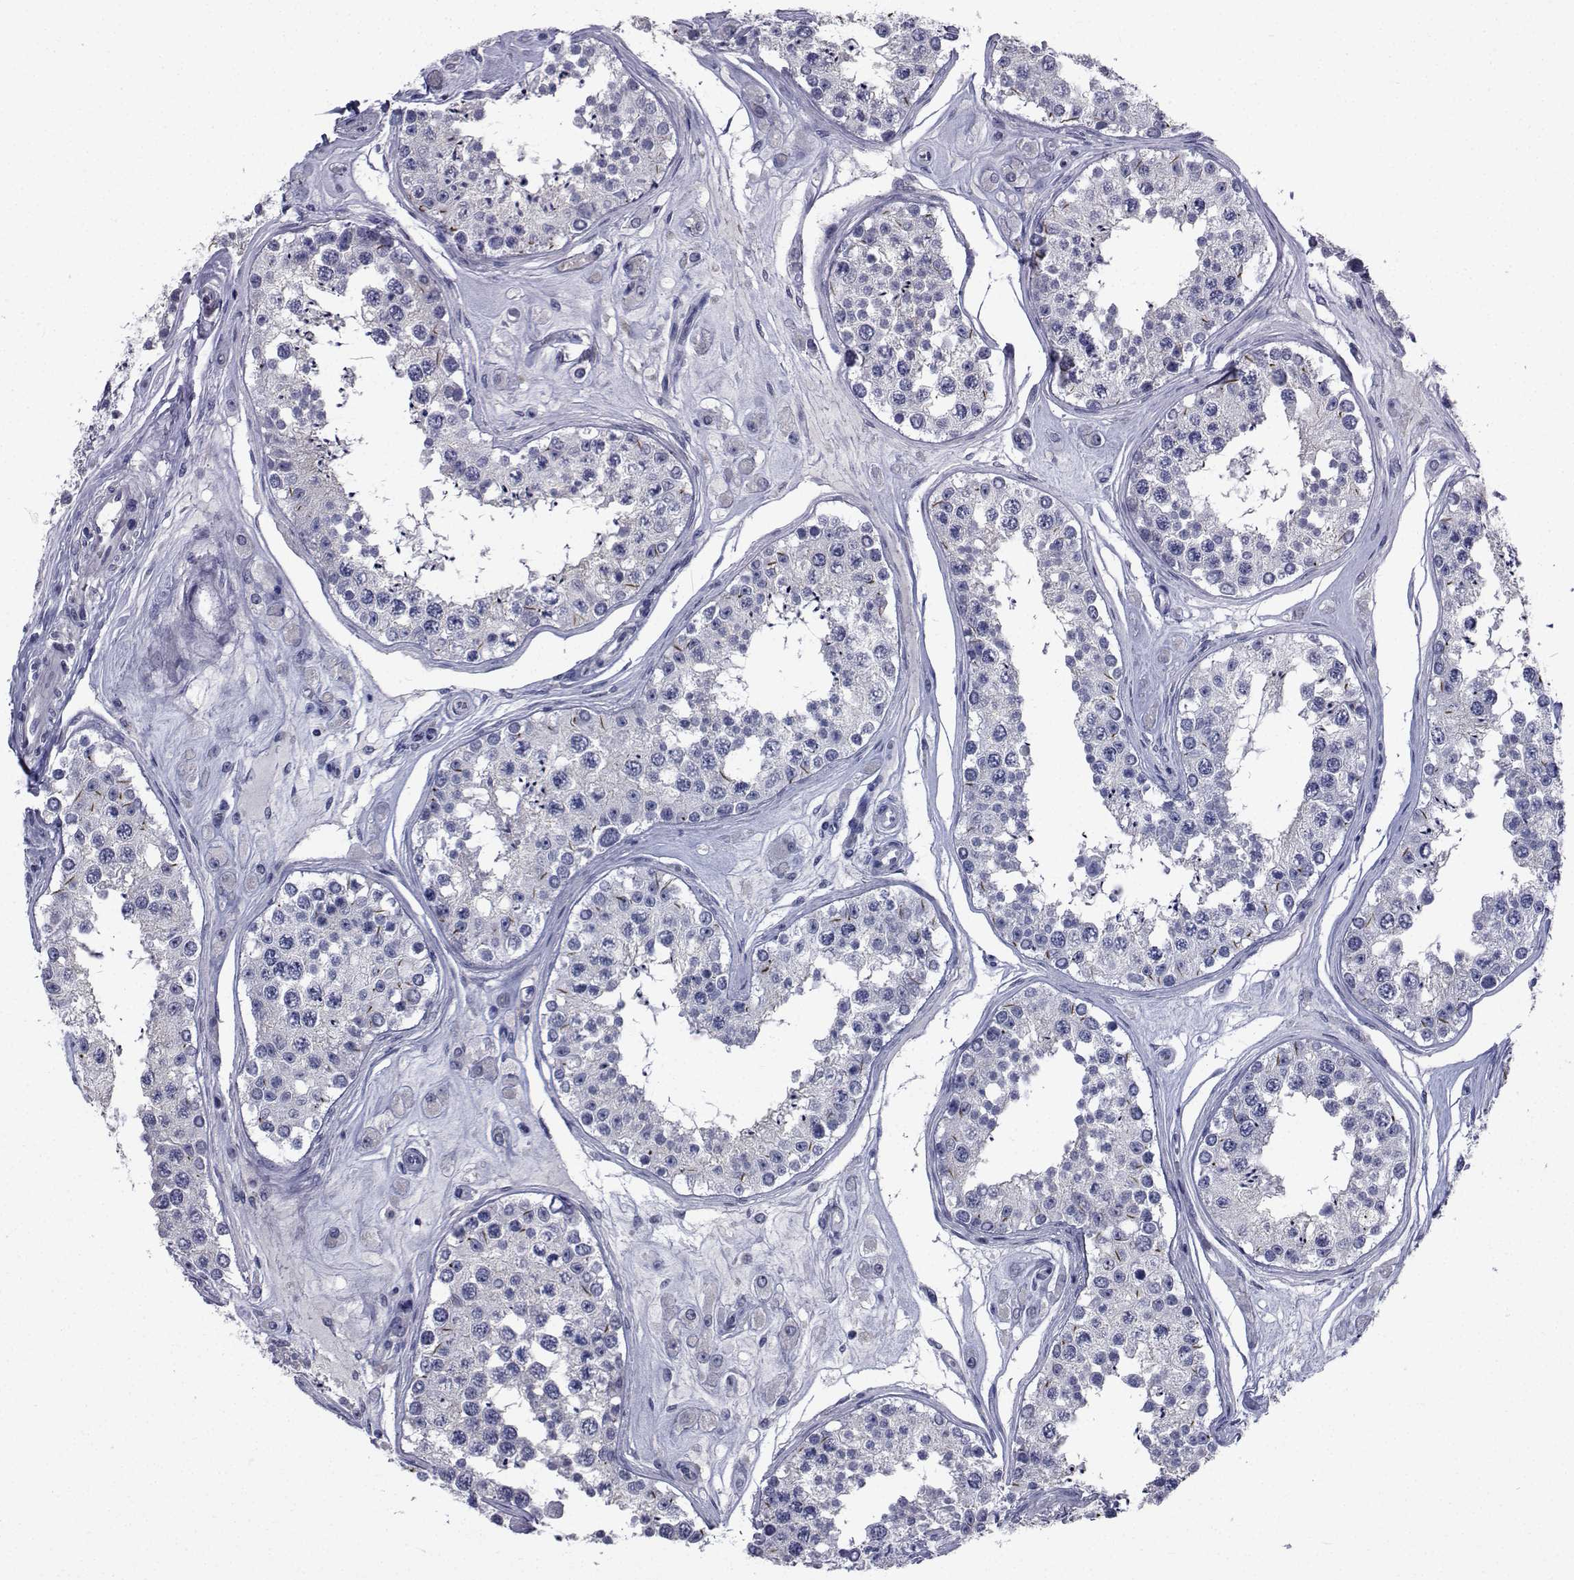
{"staining": {"intensity": "negative", "quantity": "none", "location": "none"}, "tissue": "testis", "cell_type": "Cells in seminiferous ducts", "image_type": "normal", "snomed": [{"axis": "morphology", "description": "Normal tissue, NOS"}, {"axis": "topography", "description": "Testis"}], "caption": "Testis was stained to show a protein in brown. There is no significant positivity in cells in seminiferous ducts. The staining was performed using DAB (3,3'-diaminobenzidine) to visualize the protein expression in brown, while the nuclei were stained in blue with hematoxylin (Magnification: 20x).", "gene": "CHRNA1", "patient": {"sex": "male", "age": 25}}